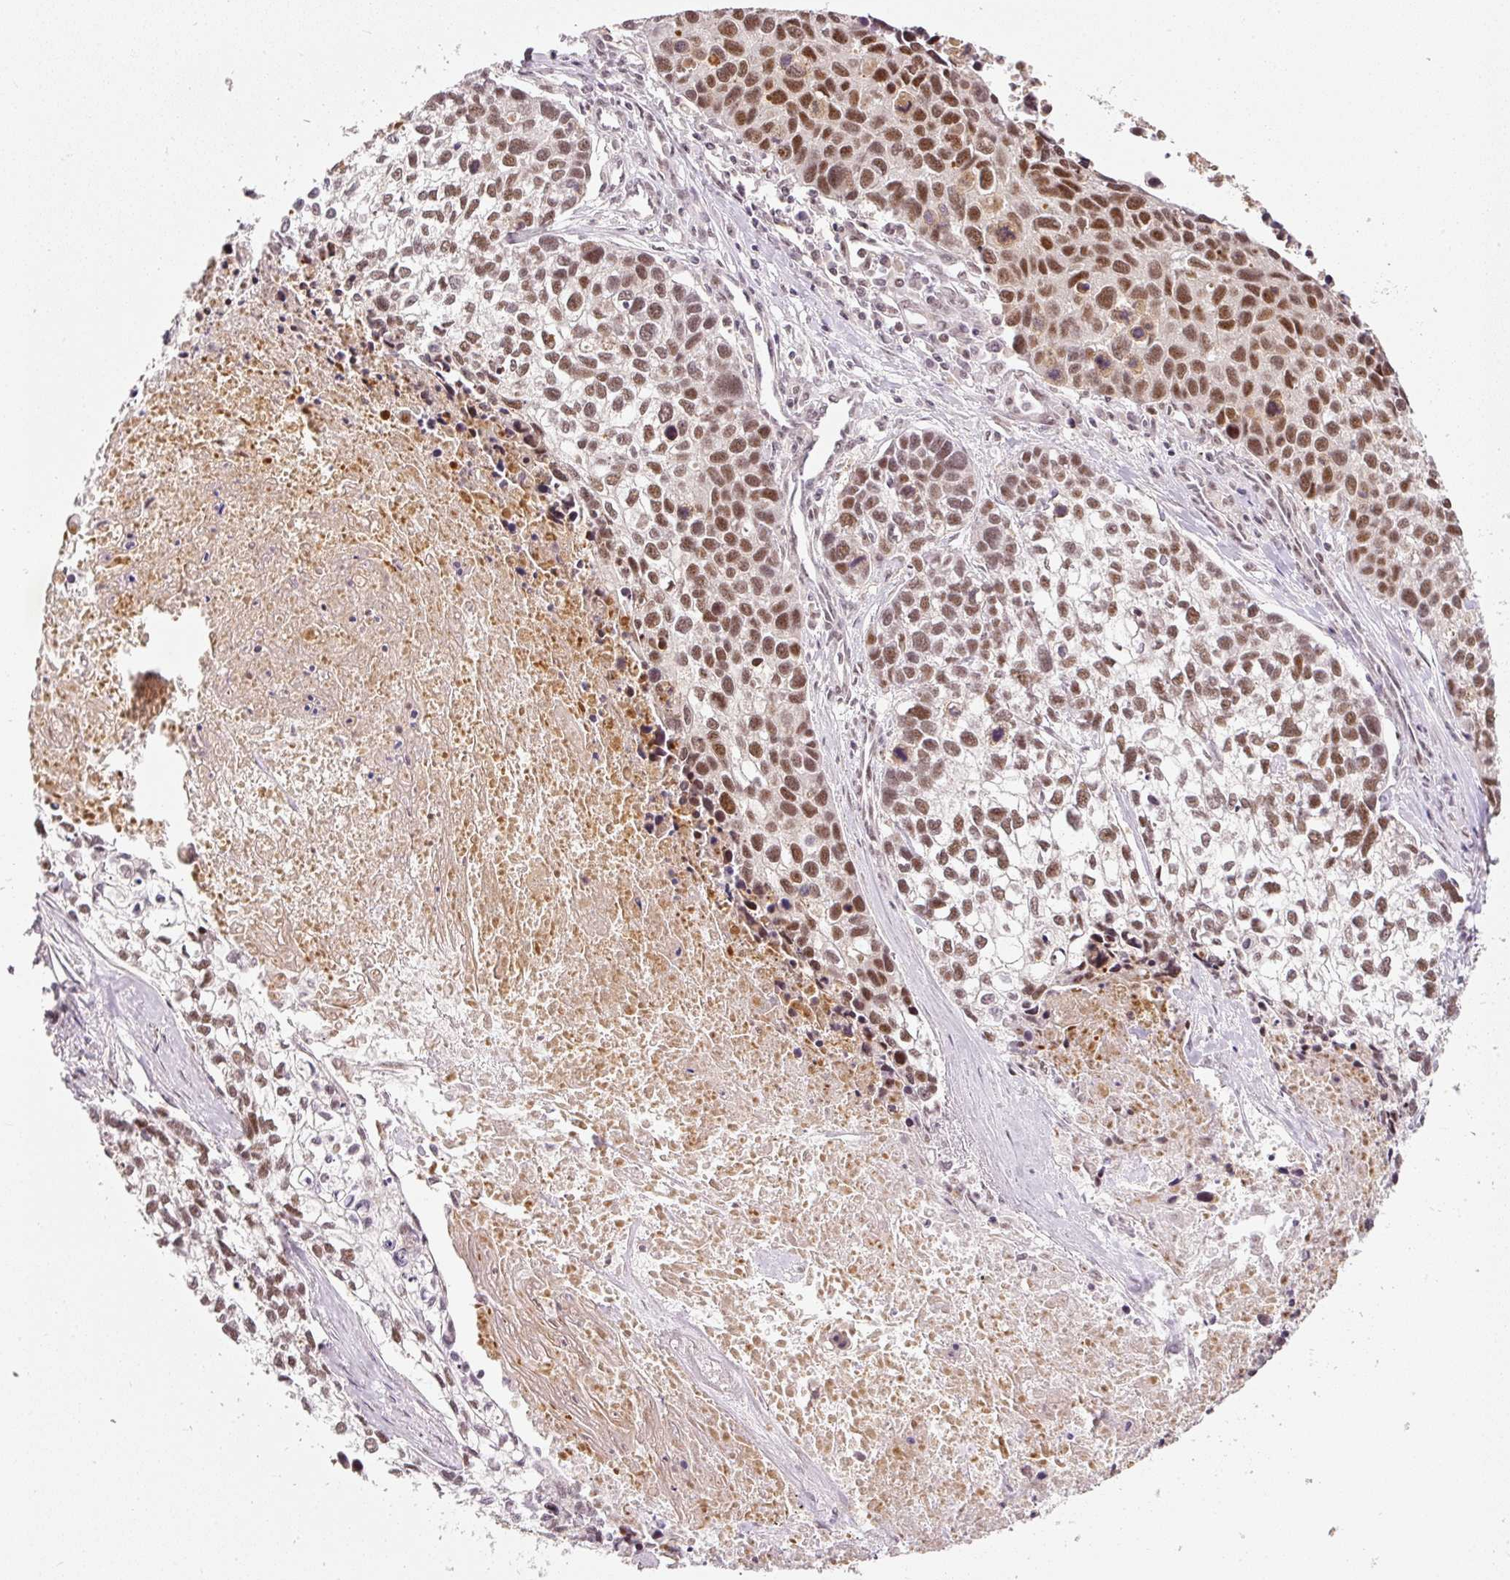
{"staining": {"intensity": "moderate", "quantity": ">75%", "location": "nuclear"}, "tissue": "lung cancer", "cell_type": "Tumor cells", "image_type": "cancer", "snomed": [{"axis": "morphology", "description": "Squamous cell carcinoma, NOS"}, {"axis": "topography", "description": "Lung"}], "caption": "Lung squamous cell carcinoma tissue reveals moderate nuclear expression in about >75% of tumor cells", "gene": "THOC6", "patient": {"sex": "male", "age": 74}}